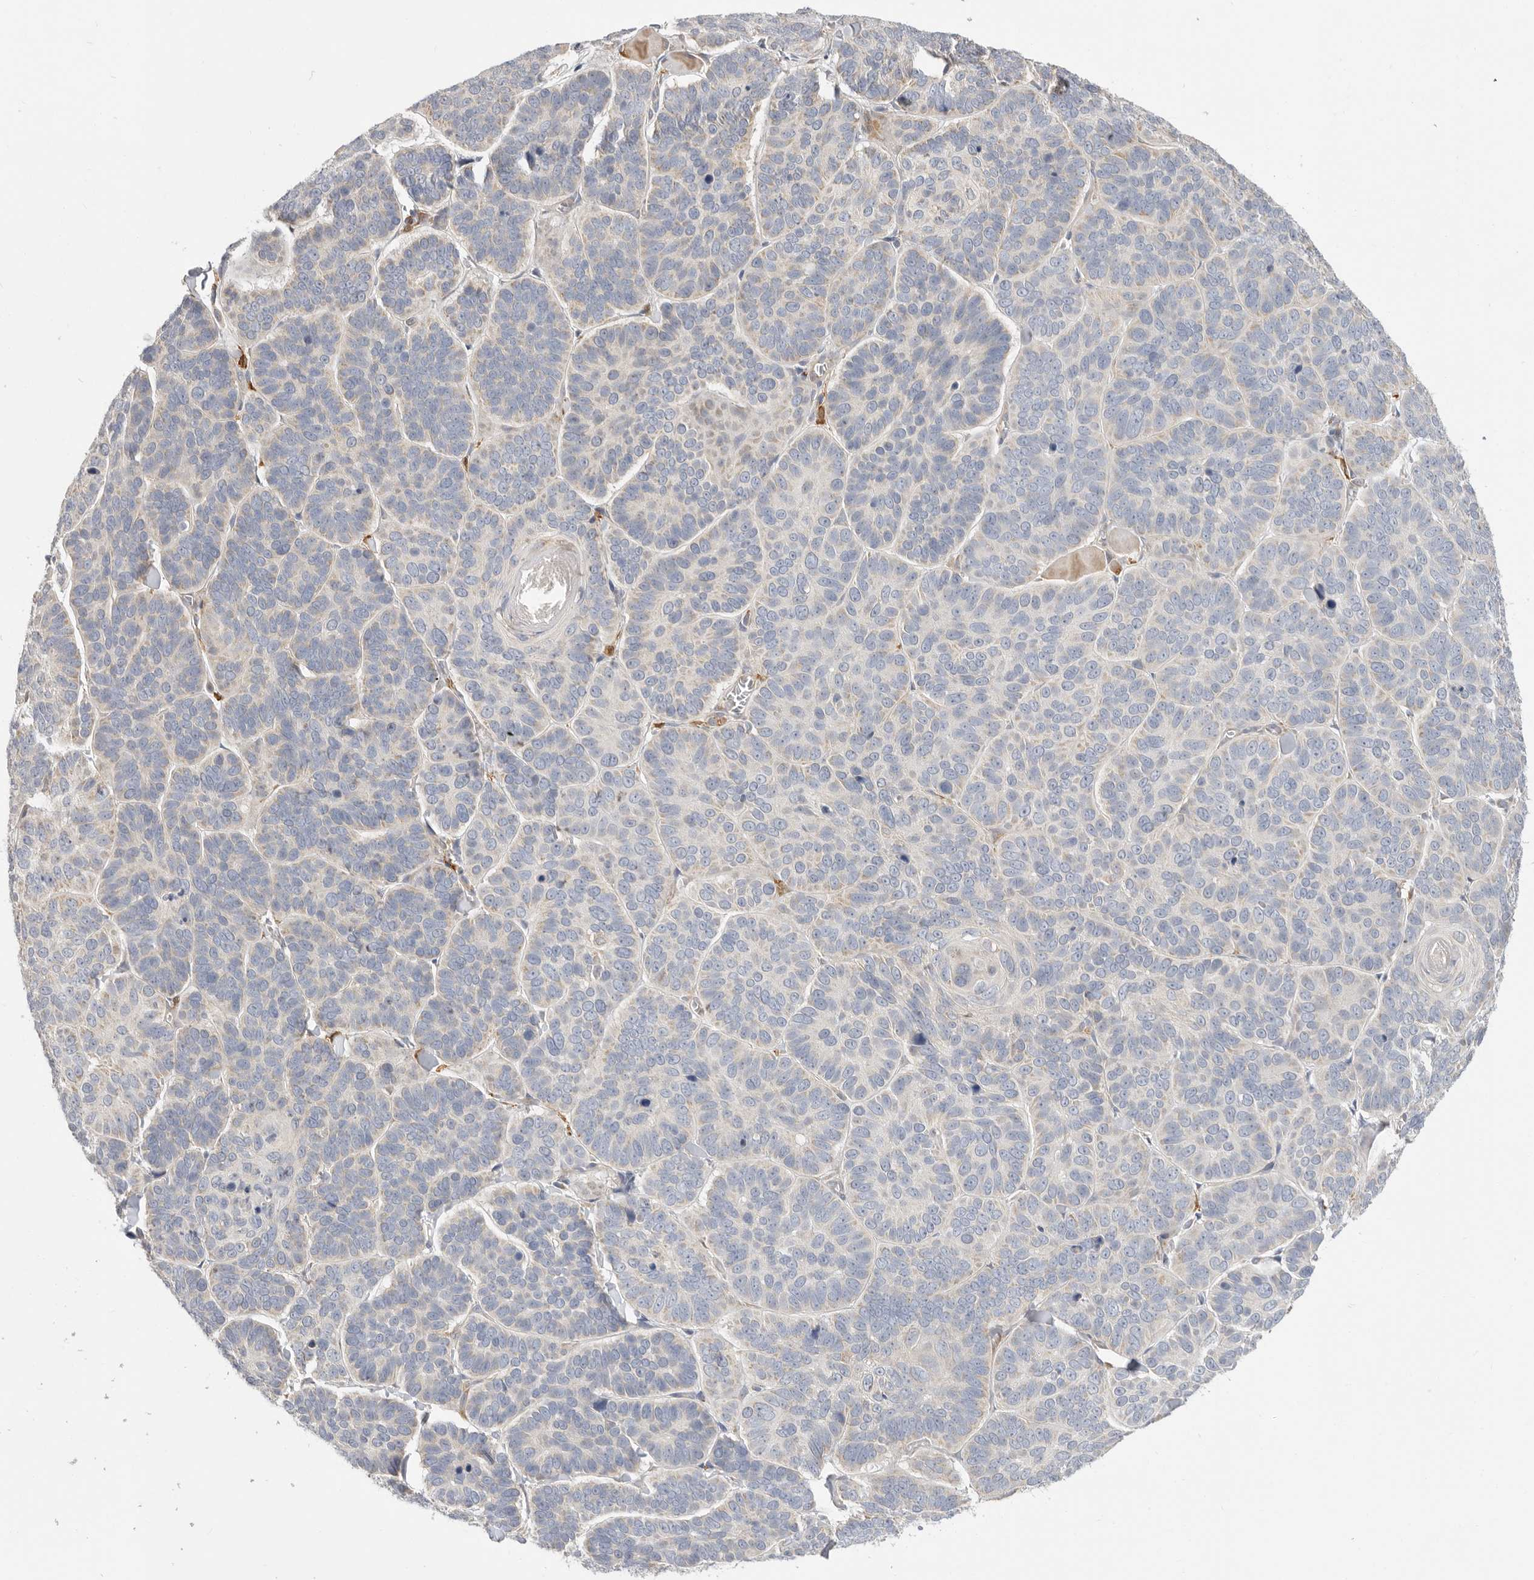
{"staining": {"intensity": "negative", "quantity": "none", "location": "none"}, "tissue": "skin cancer", "cell_type": "Tumor cells", "image_type": "cancer", "snomed": [{"axis": "morphology", "description": "Basal cell carcinoma"}, {"axis": "topography", "description": "Skin"}], "caption": "Immunohistochemistry (IHC) micrograph of skin basal cell carcinoma stained for a protein (brown), which displays no expression in tumor cells.", "gene": "USH1C", "patient": {"sex": "male", "age": 62}}